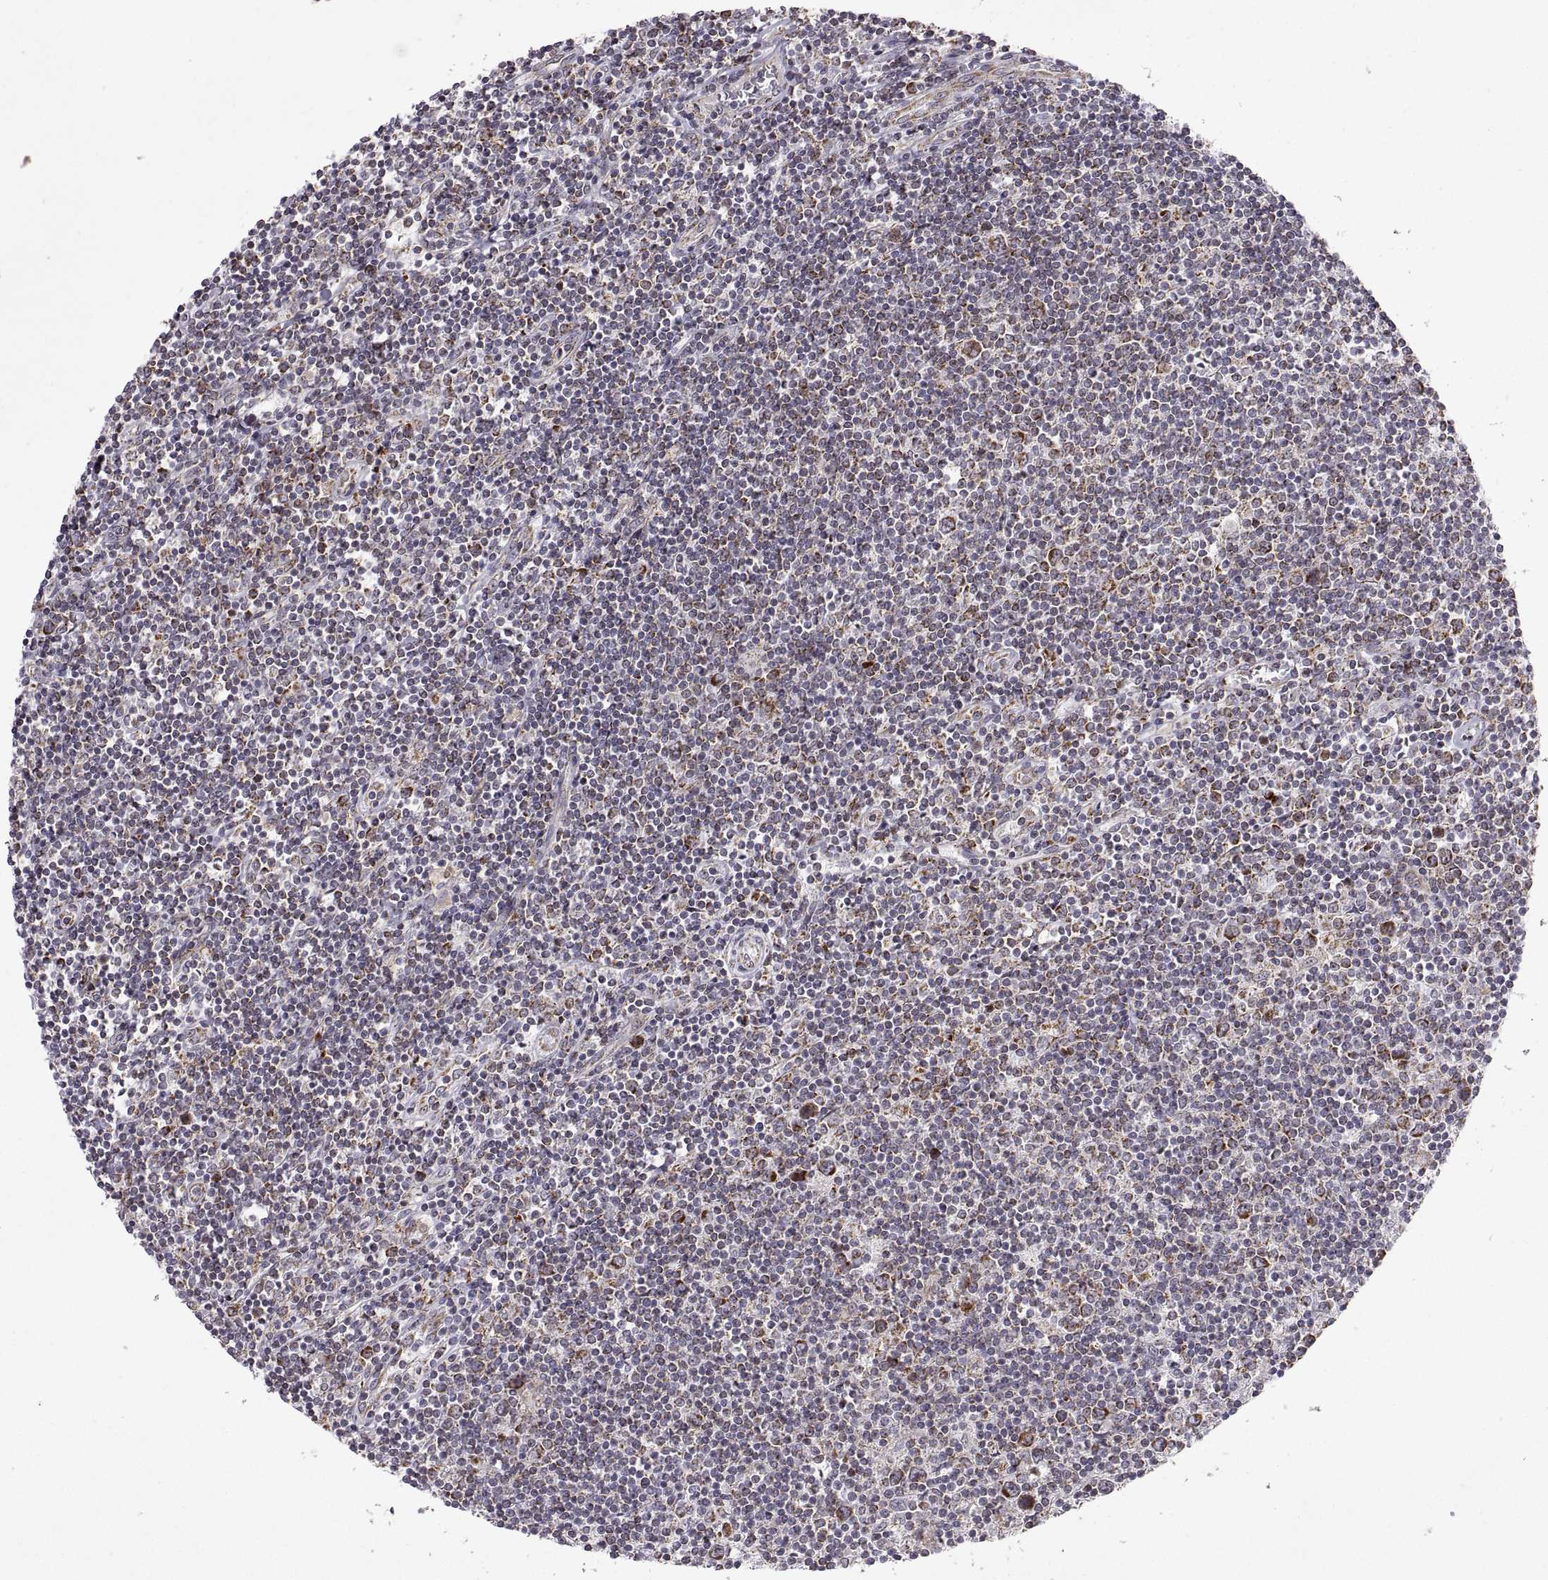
{"staining": {"intensity": "negative", "quantity": "none", "location": "none"}, "tissue": "lymphoma", "cell_type": "Tumor cells", "image_type": "cancer", "snomed": [{"axis": "morphology", "description": "Hodgkin's disease, NOS"}, {"axis": "topography", "description": "Lymph node"}], "caption": "Immunohistochemistry (IHC) of human lymphoma exhibits no expression in tumor cells.", "gene": "MANBAL", "patient": {"sex": "male", "age": 40}}